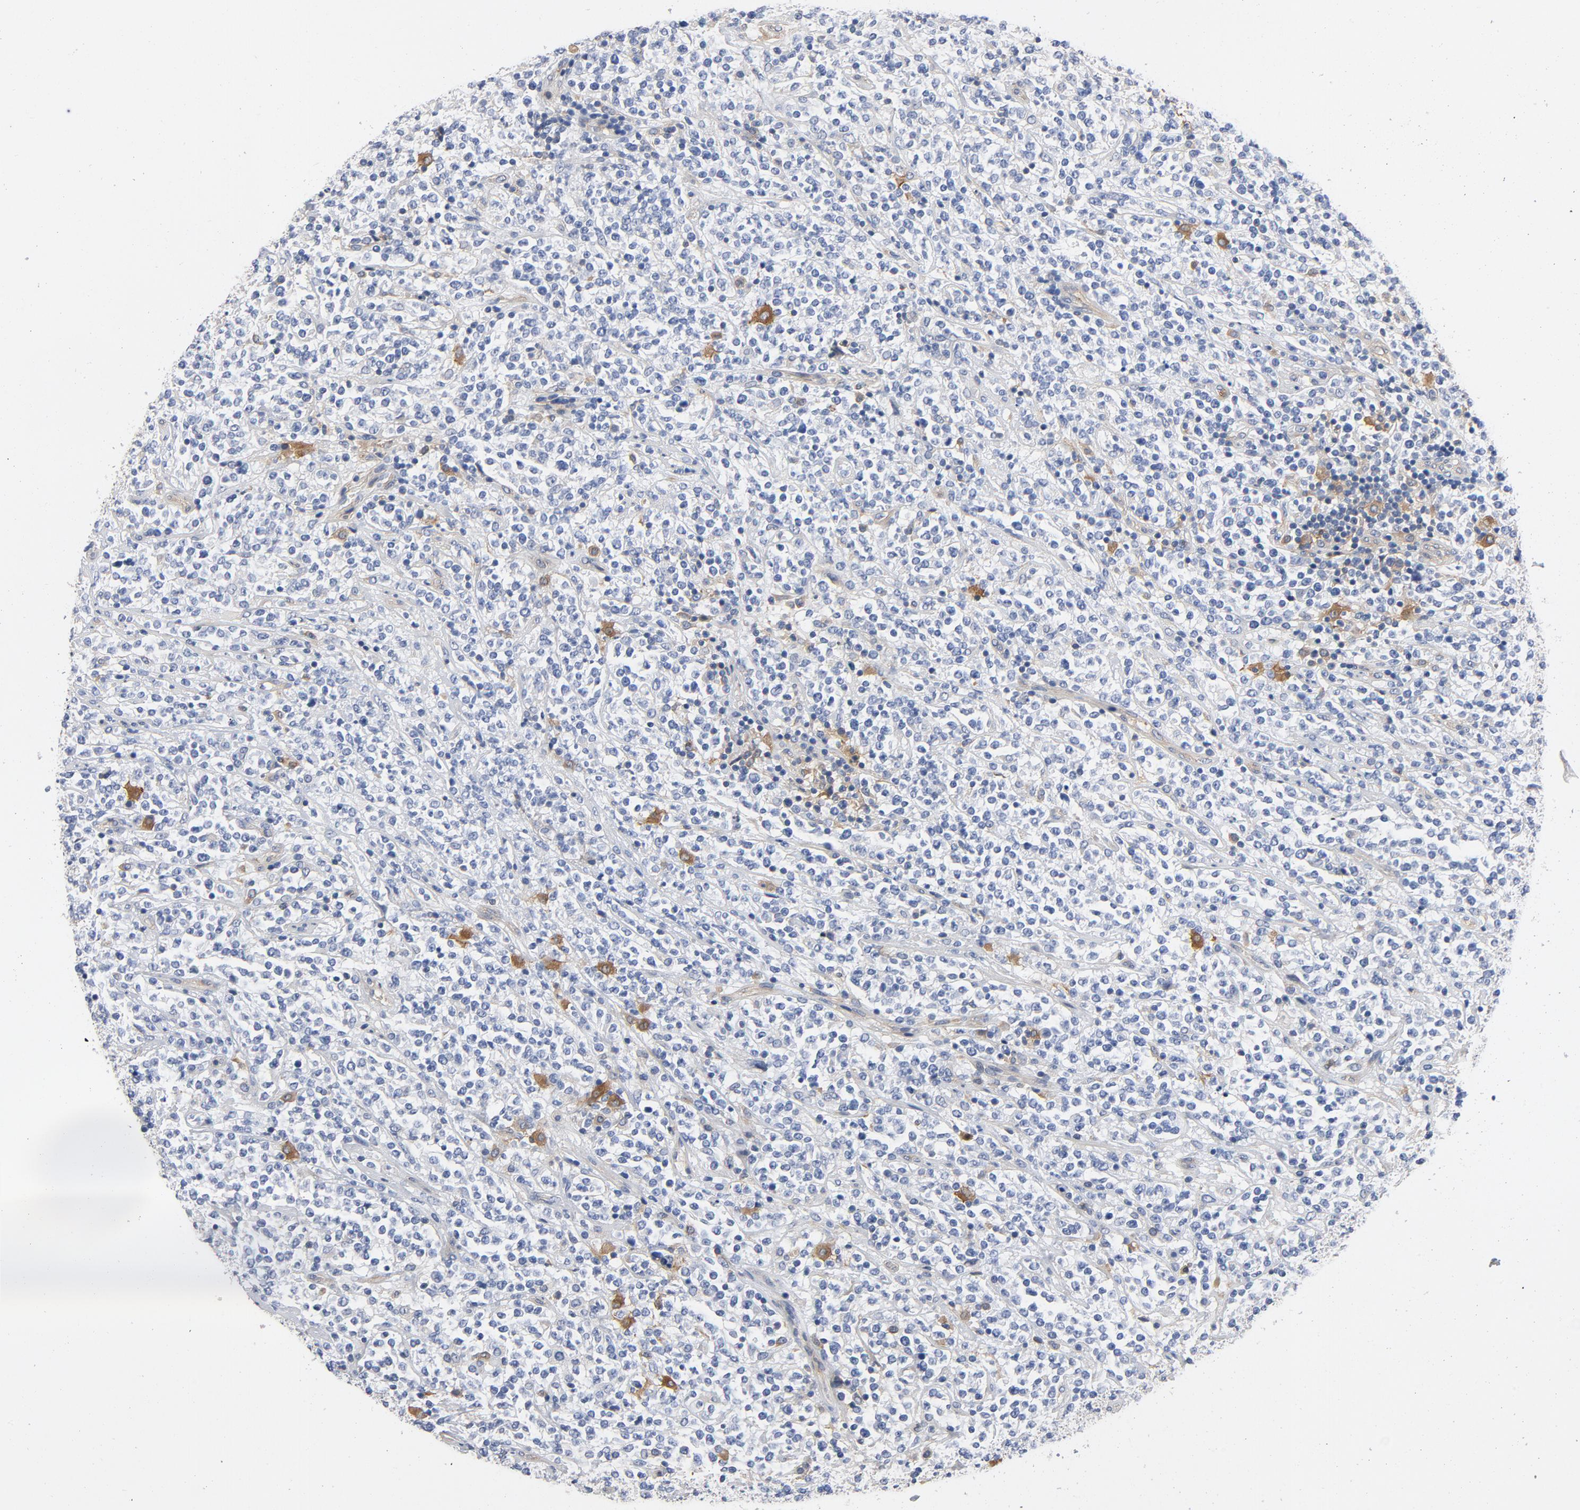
{"staining": {"intensity": "strong", "quantity": "<25%", "location": "cytoplasmic/membranous"}, "tissue": "lymphoma", "cell_type": "Tumor cells", "image_type": "cancer", "snomed": [{"axis": "morphology", "description": "Malignant lymphoma, non-Hodgkin's type, High grade"}, {"axis": "topography", "description": "Soft tissue"}], "caption": "The immunohistochemical stain shows strong cytoplasmic/membranous staining in tumor cells of lymphoma tissue. (DAB (3,3'-diaminobenzidine) IHC with brightfield microscopy, high magnification).", "gene": "SRC", "patient": {"sex": "male", "age": 18}}